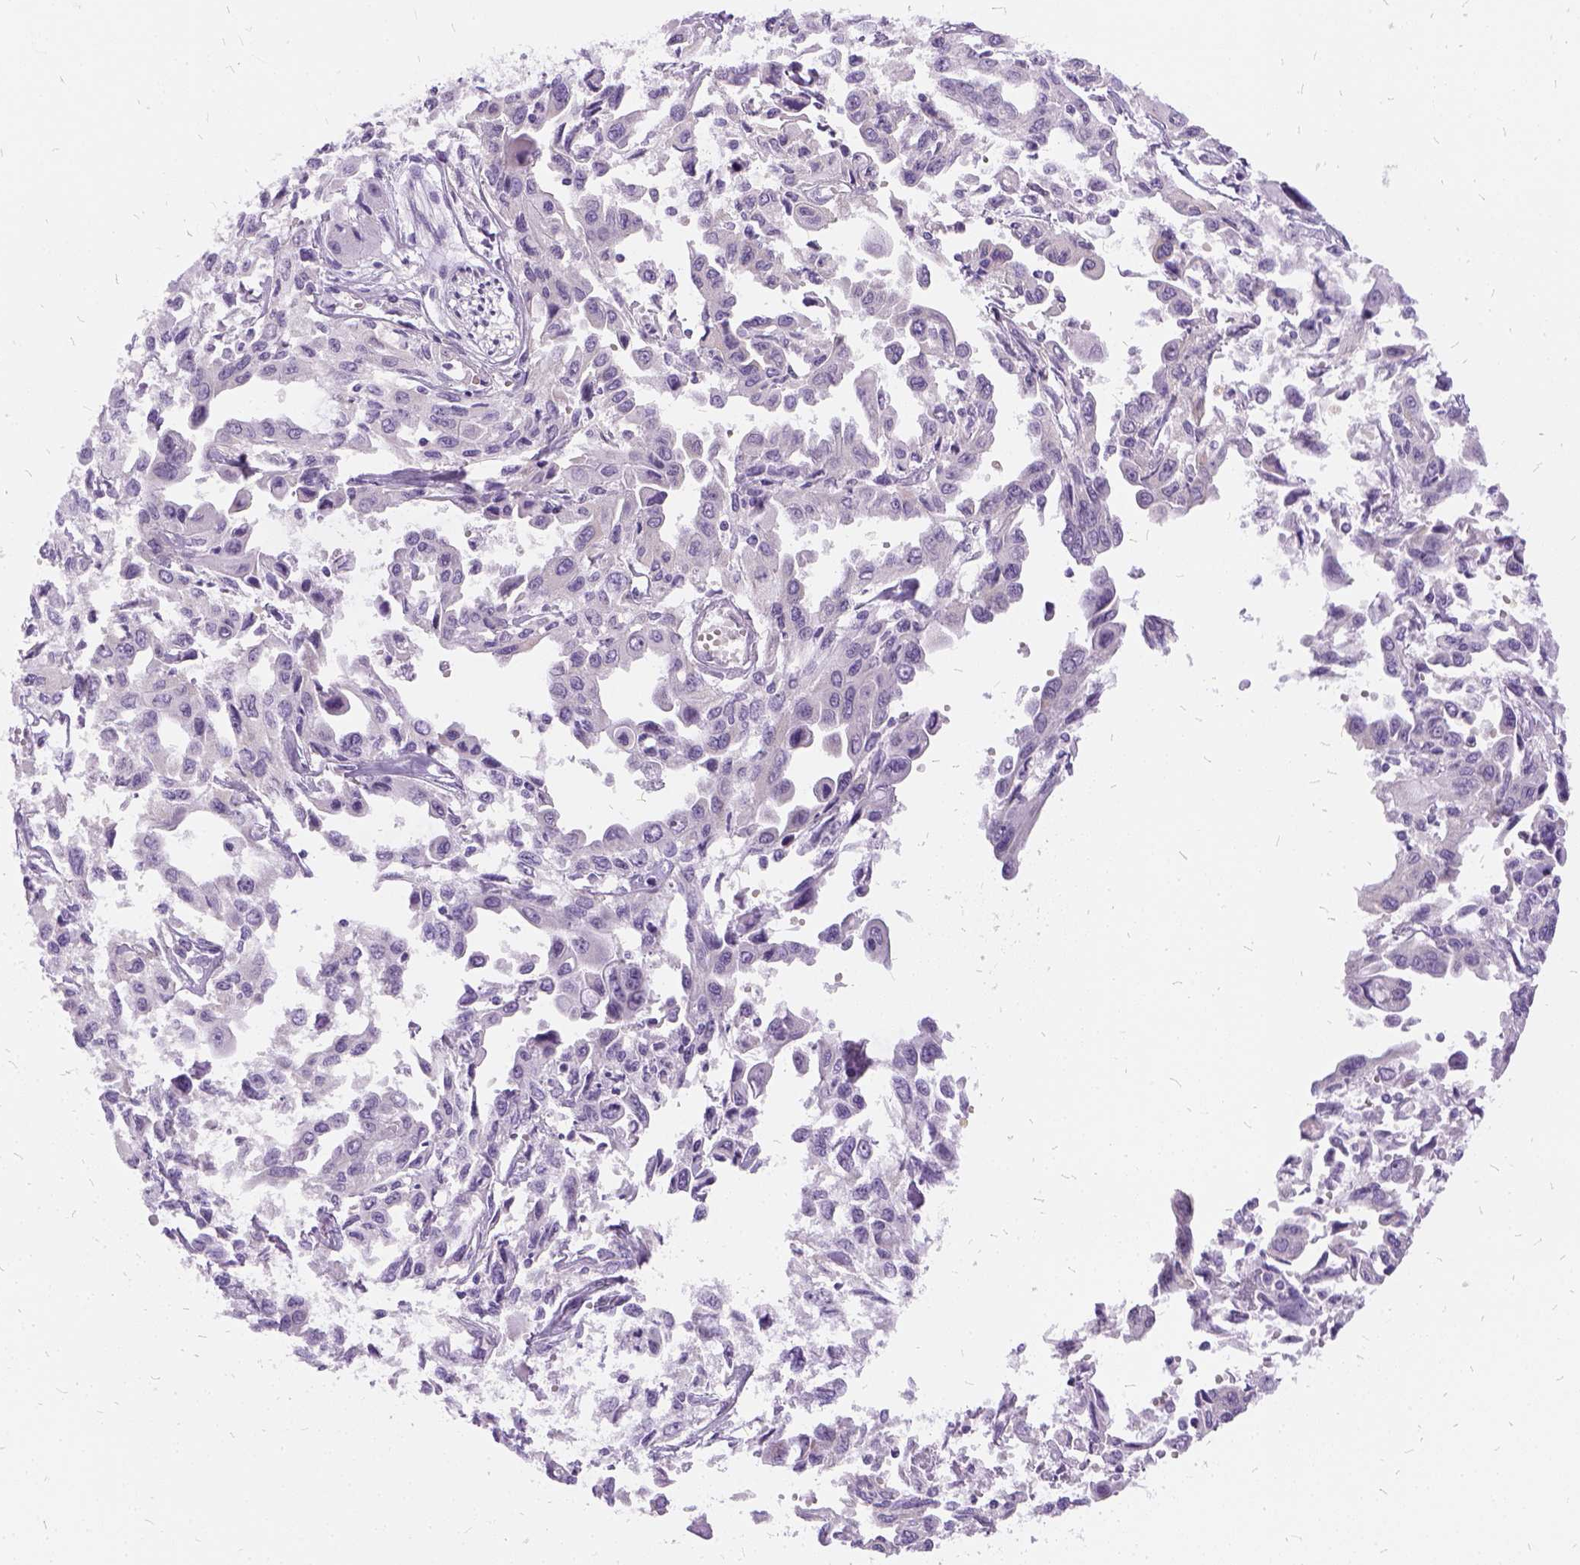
{"staining": {"intensity": "negative", "quantity": "none", "location": "none"}, "tissue": "pancreatic cancer", "cell_type": "Tumor cells", "image_type": "cancer", "snomed": [{"axis": "morphology", "description": "Adenocarcinoma, NOS"}, {"axis": "topography", "description": "Pancreas"}], "caption": "Immunohistochemical staining of human adenocarcinoma (pancreatic) shows no significant expression in tumor cells.", "gene": "FDX1", "patient": {"sex": "female", "age": 55}}